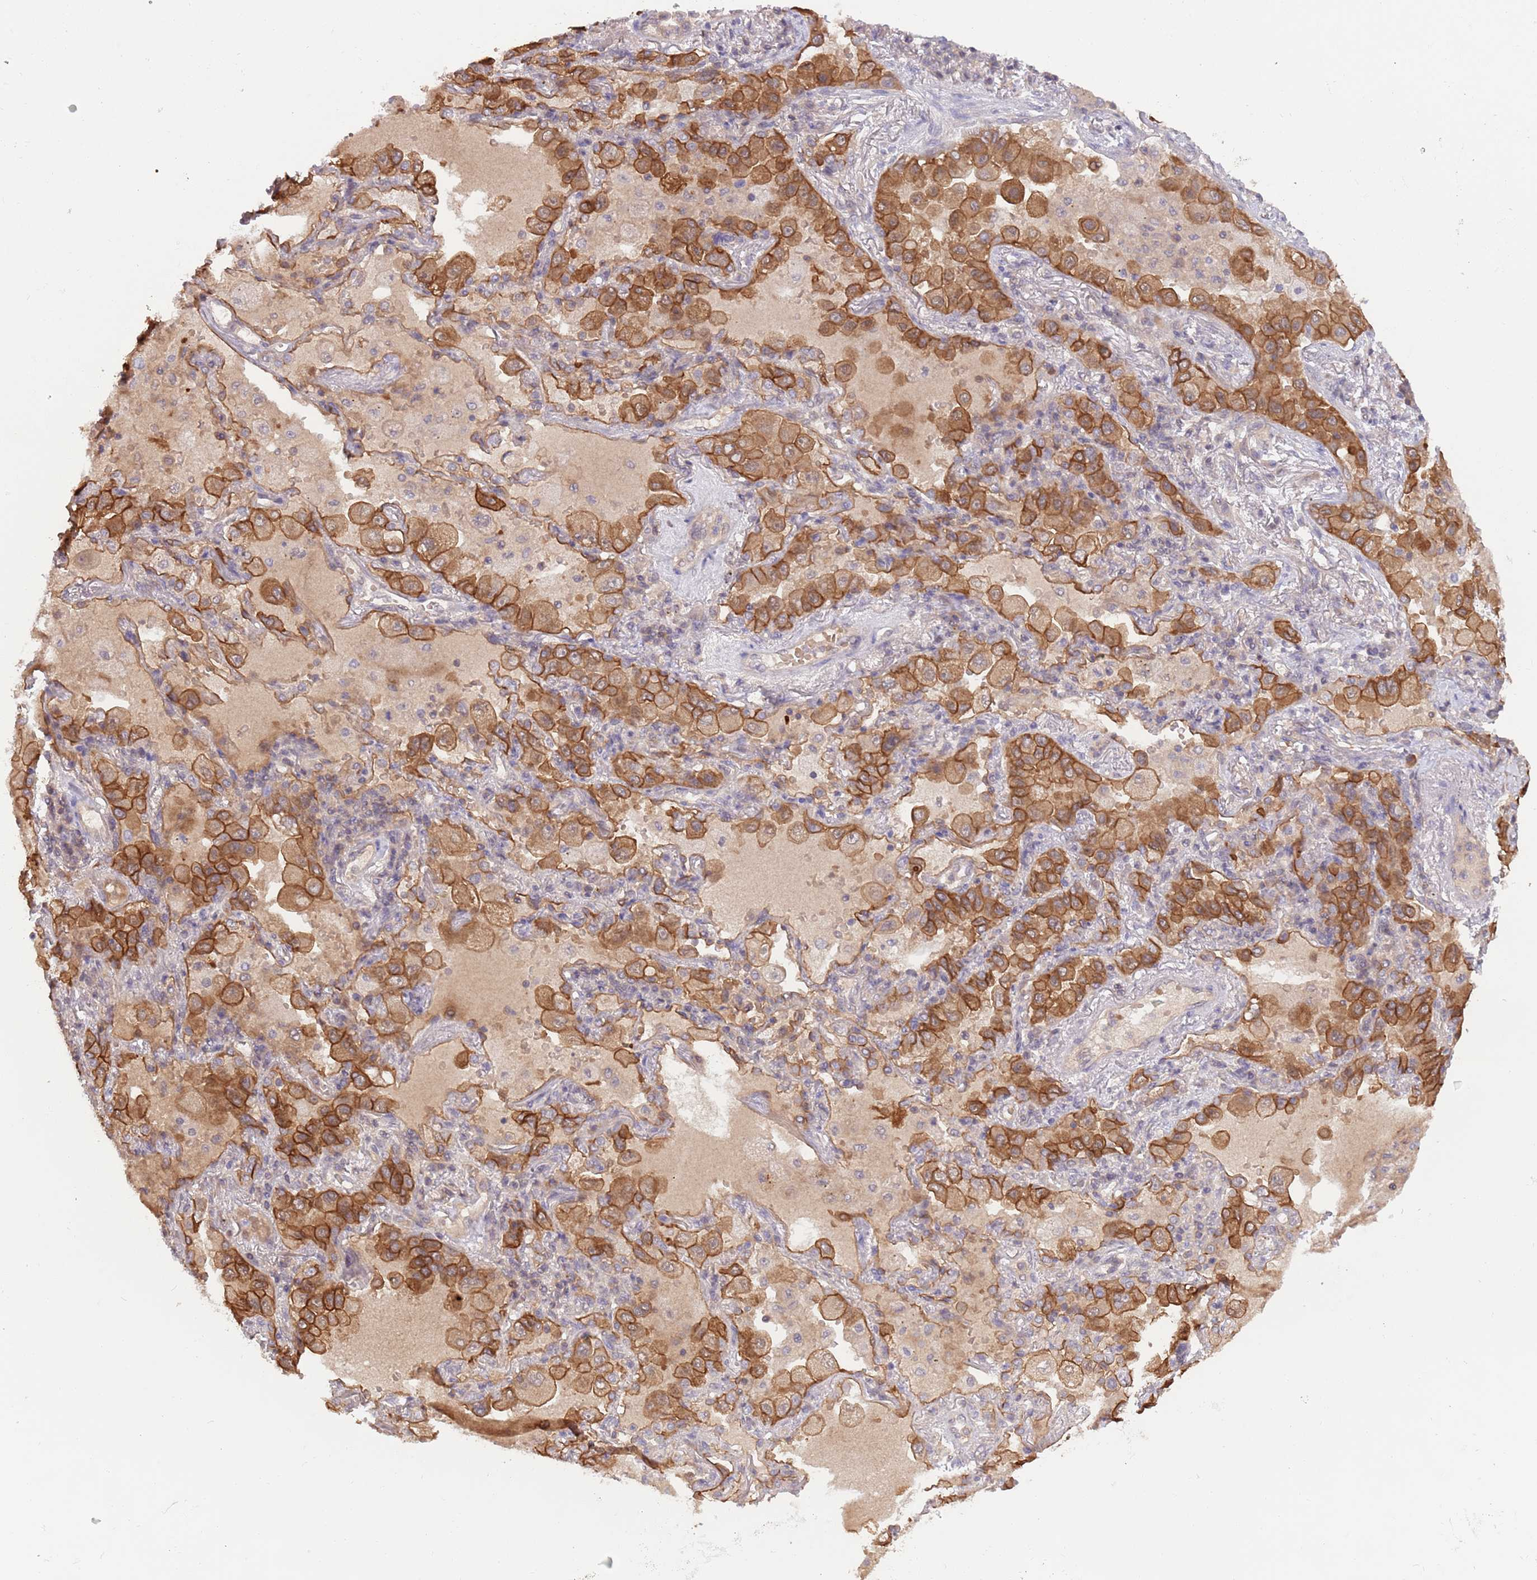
{"staining": {"intensity": "moderate", "quantity": ">75%", "location": "cytoplasmic/membranous"}, "tissue": "lung cancer", "cell_type": "Tumor cells", "image_type": "cancer", "snomed": [{"axis": "morphology", "description": "Squamous cell carcinoma, NOS"}, {"axis": "topography", "description": "Lung"}], "caption": "High-power microscopy captured an immunohistochemistry photomicrograph of lung cancer (squamous cell carcinoma), revealing moderate cytoplasmic/membranous positivity in approximately >75% of tumor cells.", "gene": "GSDMD", "patient": {"sex": "male", "age": 74}}